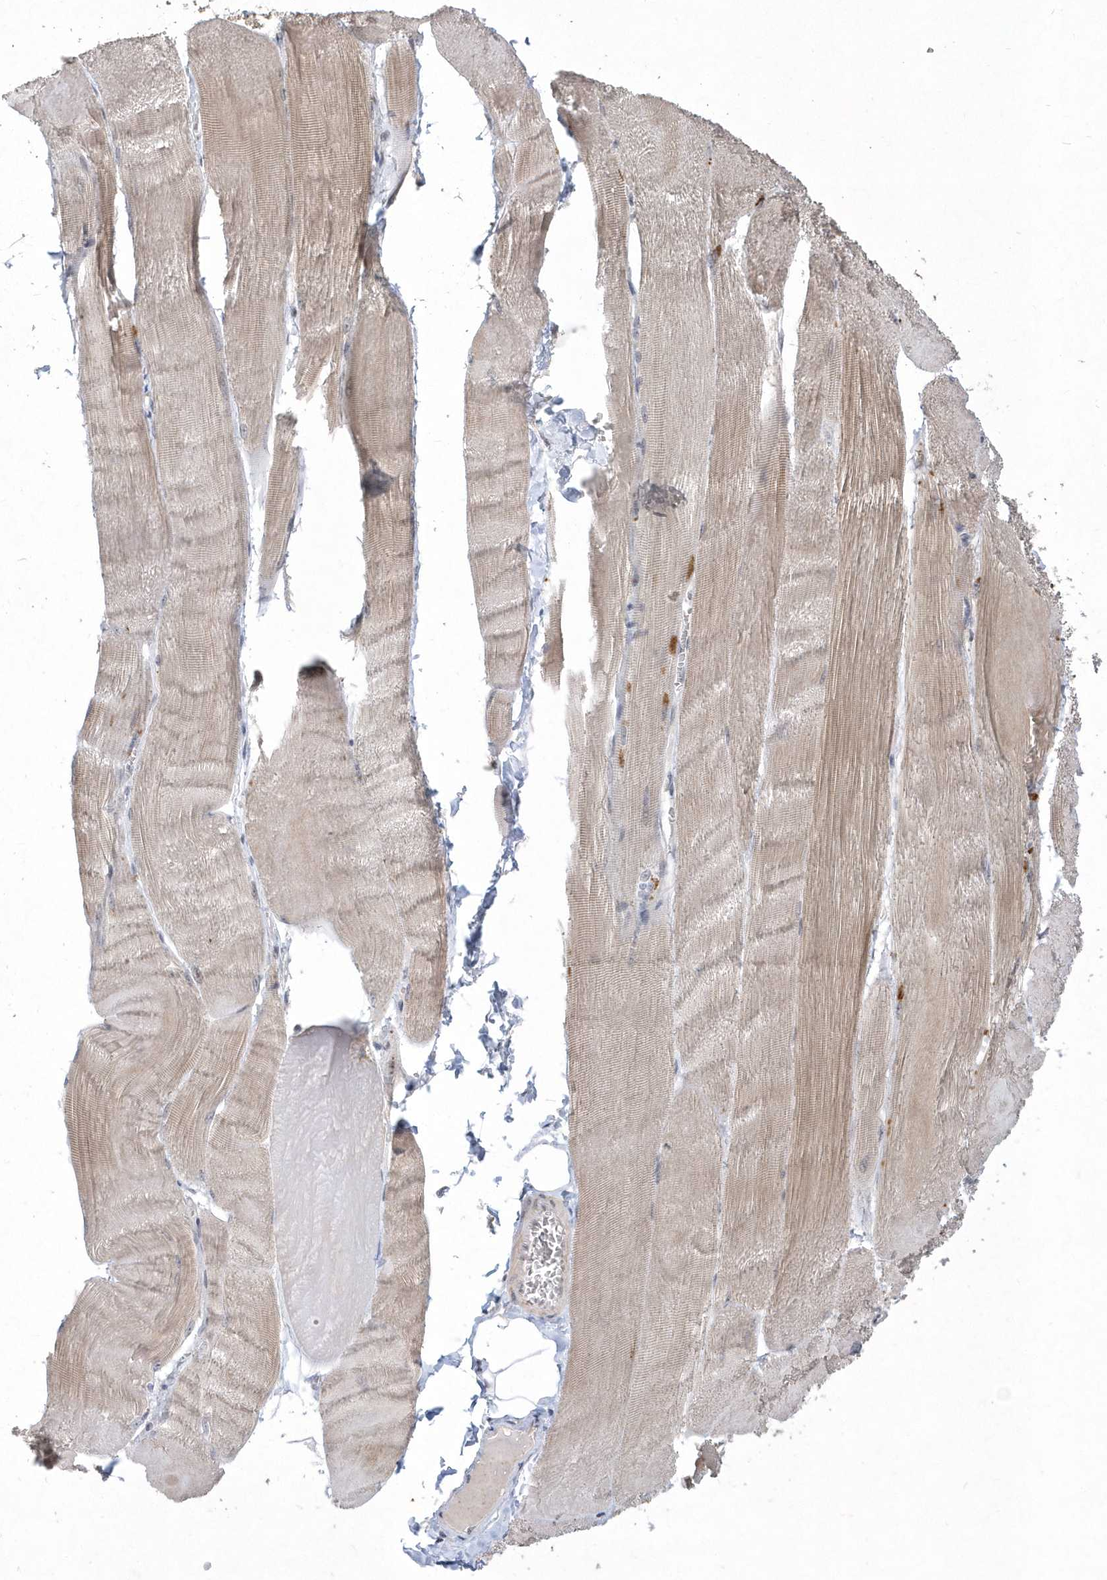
{"staining": {"intensity": "moderate", "quantity": "25%-75%", "location": "cytoplasmic/membranous"}, "tissue": "skeletal muscle", "cell_type": "Myocytes", "image_type": "normal", "snomed": [{"axis": "morphology", "description": "Normal tissue, NOS"}, {"axis": "morphology", "description": "Basal cell carcinoma"}, {"axis": "topography", "description": "Skeletal muscle"}], "caption": "Immunohistochemistry histopathology image of normal skeletal muscle: skeletal muscle stained using IHC reveals medium levels of moderate protein expression localized specifically in the cytoplasmic/membranous of myocytes, appearing as a cytoplasmic/membranous brown color.", "gene": "TSPEAR", "patient": {"sex": "female", "age": 64}}